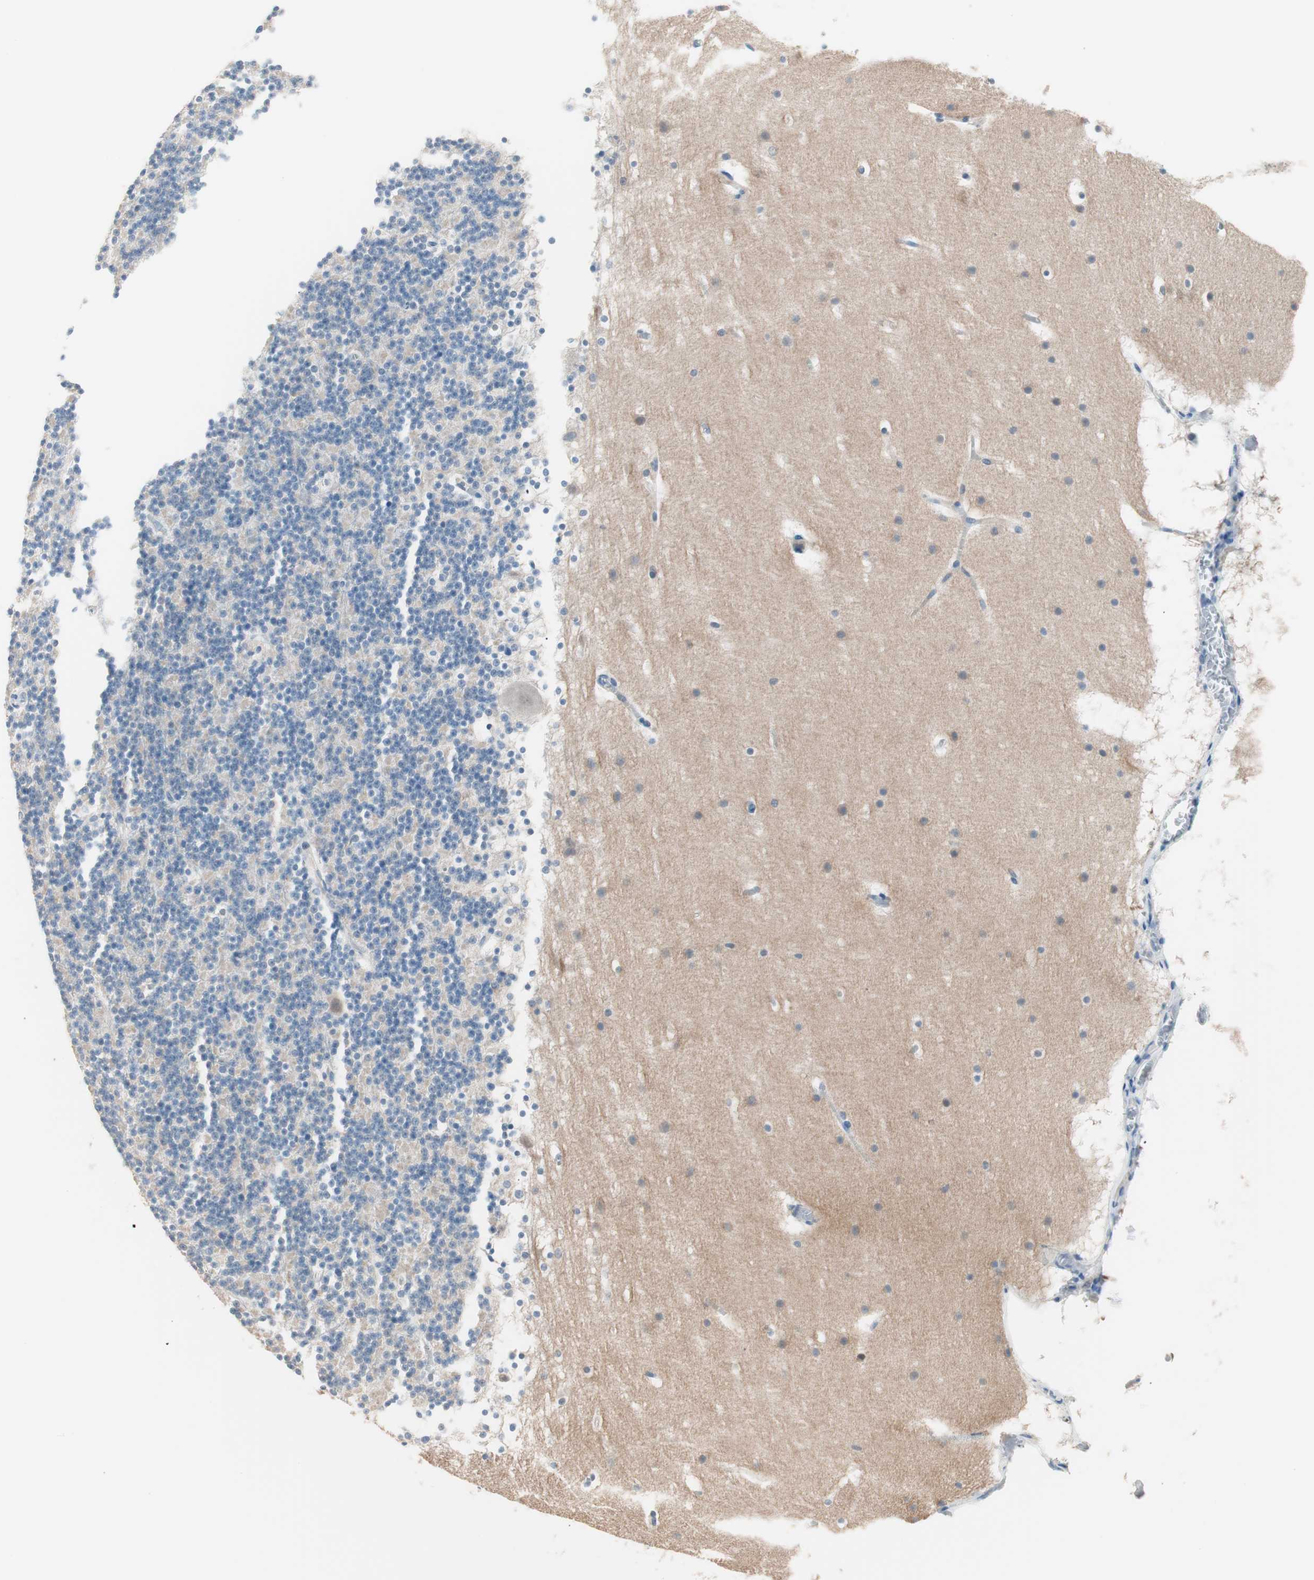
{"staining": {"intensity": "negative", "quantity": "none", "location": "none"}, "tissue": "cerebellum", "cell_type": "Cells in granular layer", "image_type": "normal", "snomed": [{"axis": "morphology", "description": "Normal tissue, NOS"}, {"axis": "topography", "description": "Cerebellum"}], "caption": "A high-resolution histopathology image shows immunohistochemistry staining of unremarkable cerebellum, which reveals no significant staining in cells in granular layer.", "gene": "VIL1", "patient": {"sex": "male", "age": 45}}